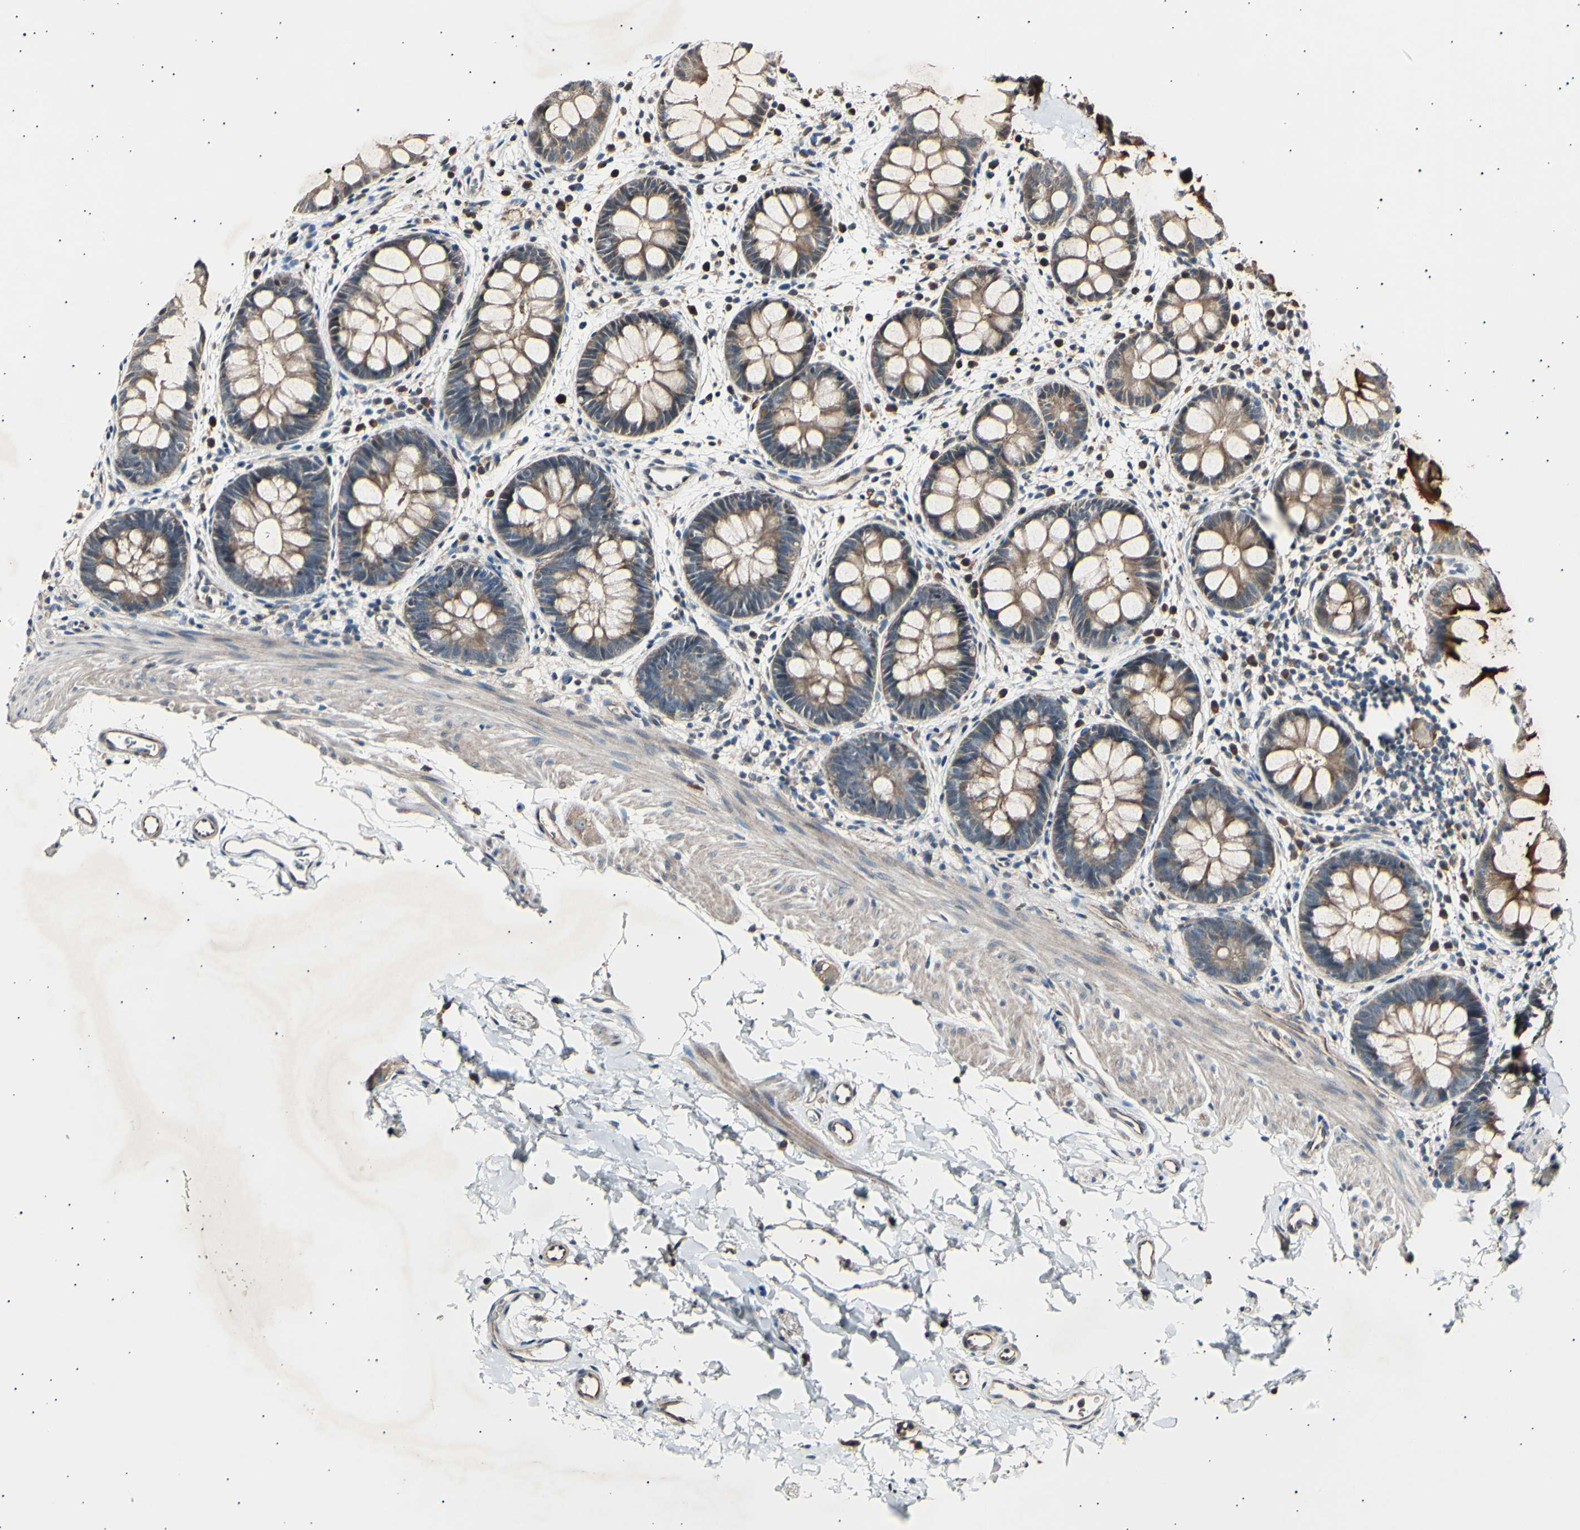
{"staining": {"intensity": "moderate", "quantity": ">75%", "location": "cytoplasmic/membranous"}, "tissue": "rectum", "cell_type": "Glandular cells", "image_type": "normal", "snomed": [{"axis": "morphology", "description": "Normal tissue, NOS"}, {"axis": "topography", "description": "Rectum"}], "caption": "This image reveals immunohistochemistry (IHC) staining of normal rectum, with medium moderate cytoplasmic/membranous positivity in about >75% of glandular cells.", "gene": "ITGA6", "patient": {"sex": "female", "age": 24}}